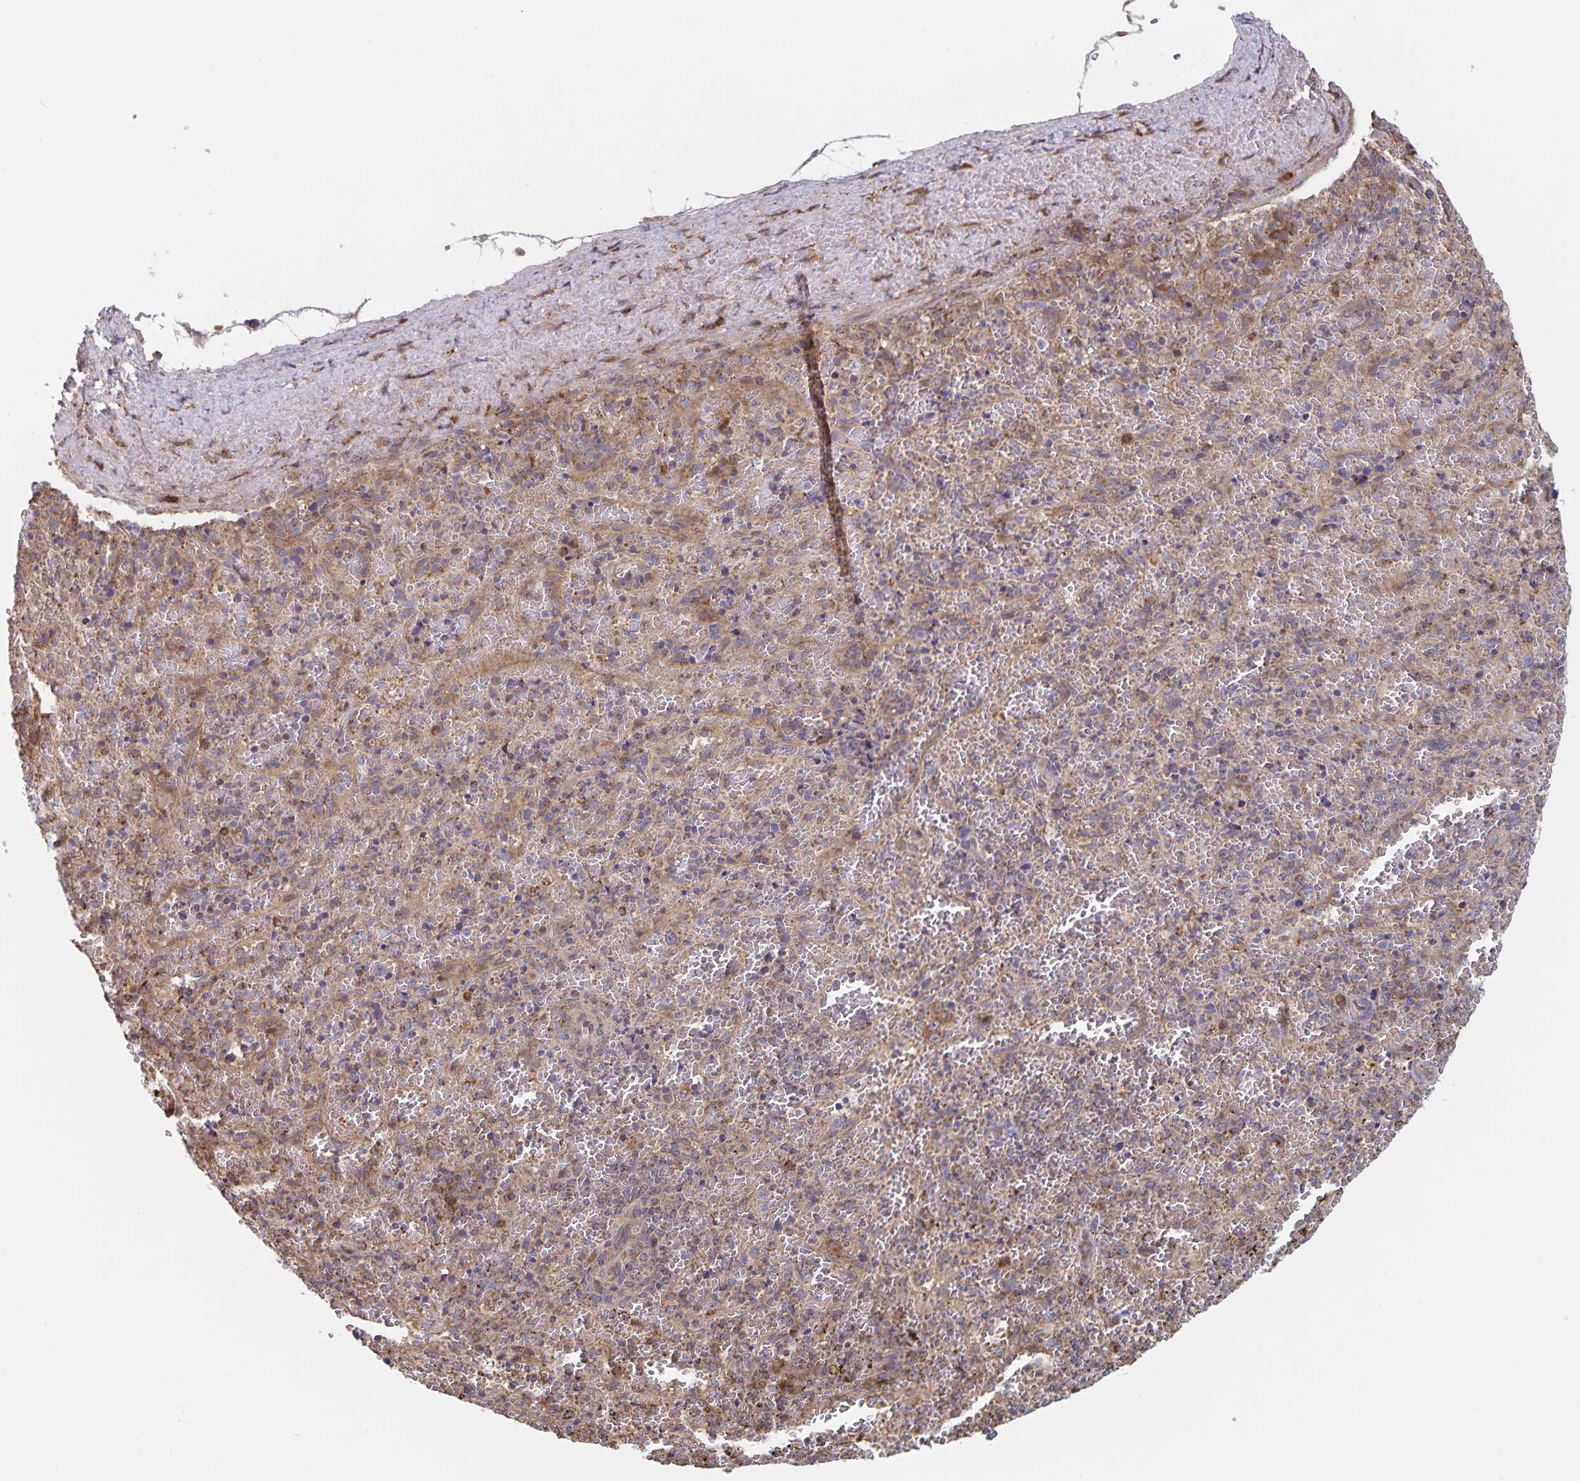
{"staining": {"intensity": "moderate", "quantity": ">75%", "location": "cytoplasmic/membranous"}, "tissue": "spleen", "cell_type": "Cells in red pulp", "image_type": "normal", "snomed": [{"axis": "morphology", "description": "Normal tissue, NOS"}, {"axis": "topography", "description": "Spleen"}], "caption": "An immunohistochemistry (IHC) micrograph of benign tissue is shown. Protein staining in brown labels moderate cytoplasmic/membranous positivity in spleen within cells in red pulp. The protein of interest is stained brown, and the nuclei are stained in blue (DAB (3,3'-diaminobenzidine) IHC with brightfield microscopy, high magnification).", "gene": "ACACA", "patient": {"sex": "female", "age": 50}}